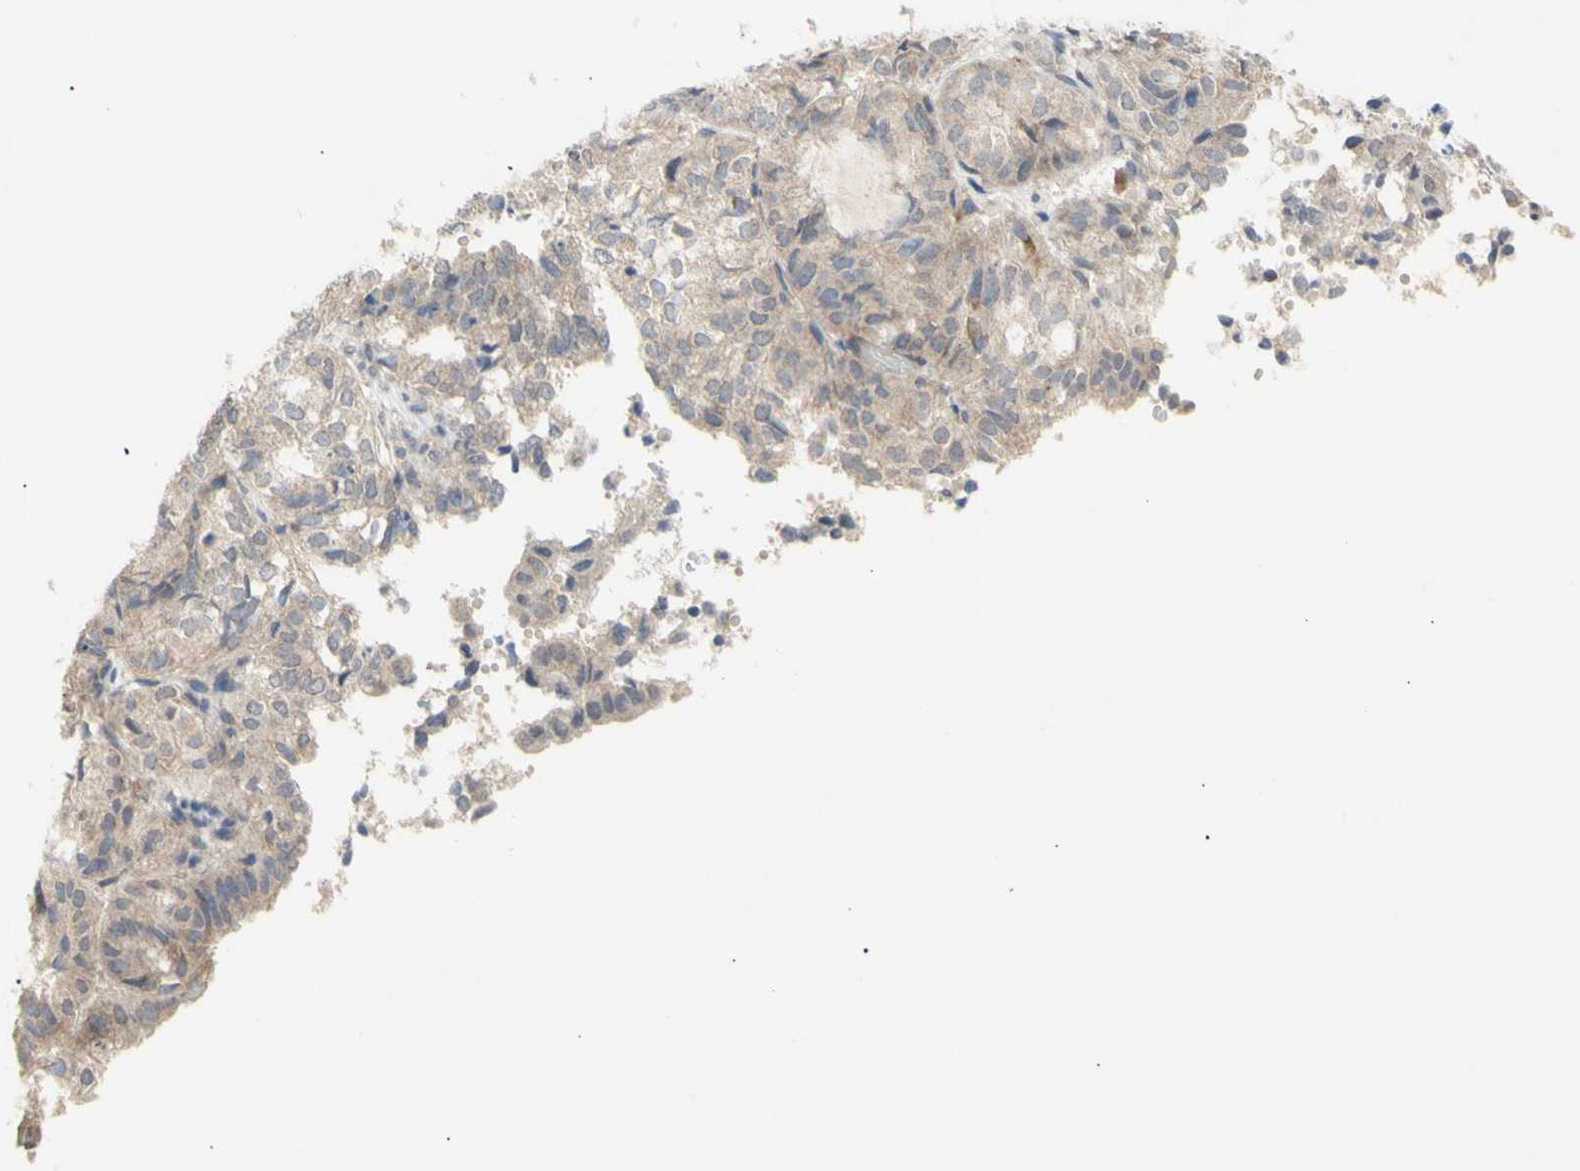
{"staining": {"intensity": "weak", "quantity": ">75%", "location": "cytoplasmic/membranous"}, "tissue": "endometrial cancer", "cell_type": "Tumor cells", "image_type": "cancer", "snomed": [{"axis": "morphology", "description": "Adenocarcinoma, NOS"}, {"axis": "topography", "description": "Uterus"}], "caption": "Endometrial cancer (adenocarcinoma) stained for a protein reveals weak cytoplasmic/membranous positivity in tumor cells. (DAB (3,3'-diaminobenzidine) = brown stain, brightfield microscopy at high magnification).", "gene": "NLRP1", "patient": {"sex": "female", "age": 60}}